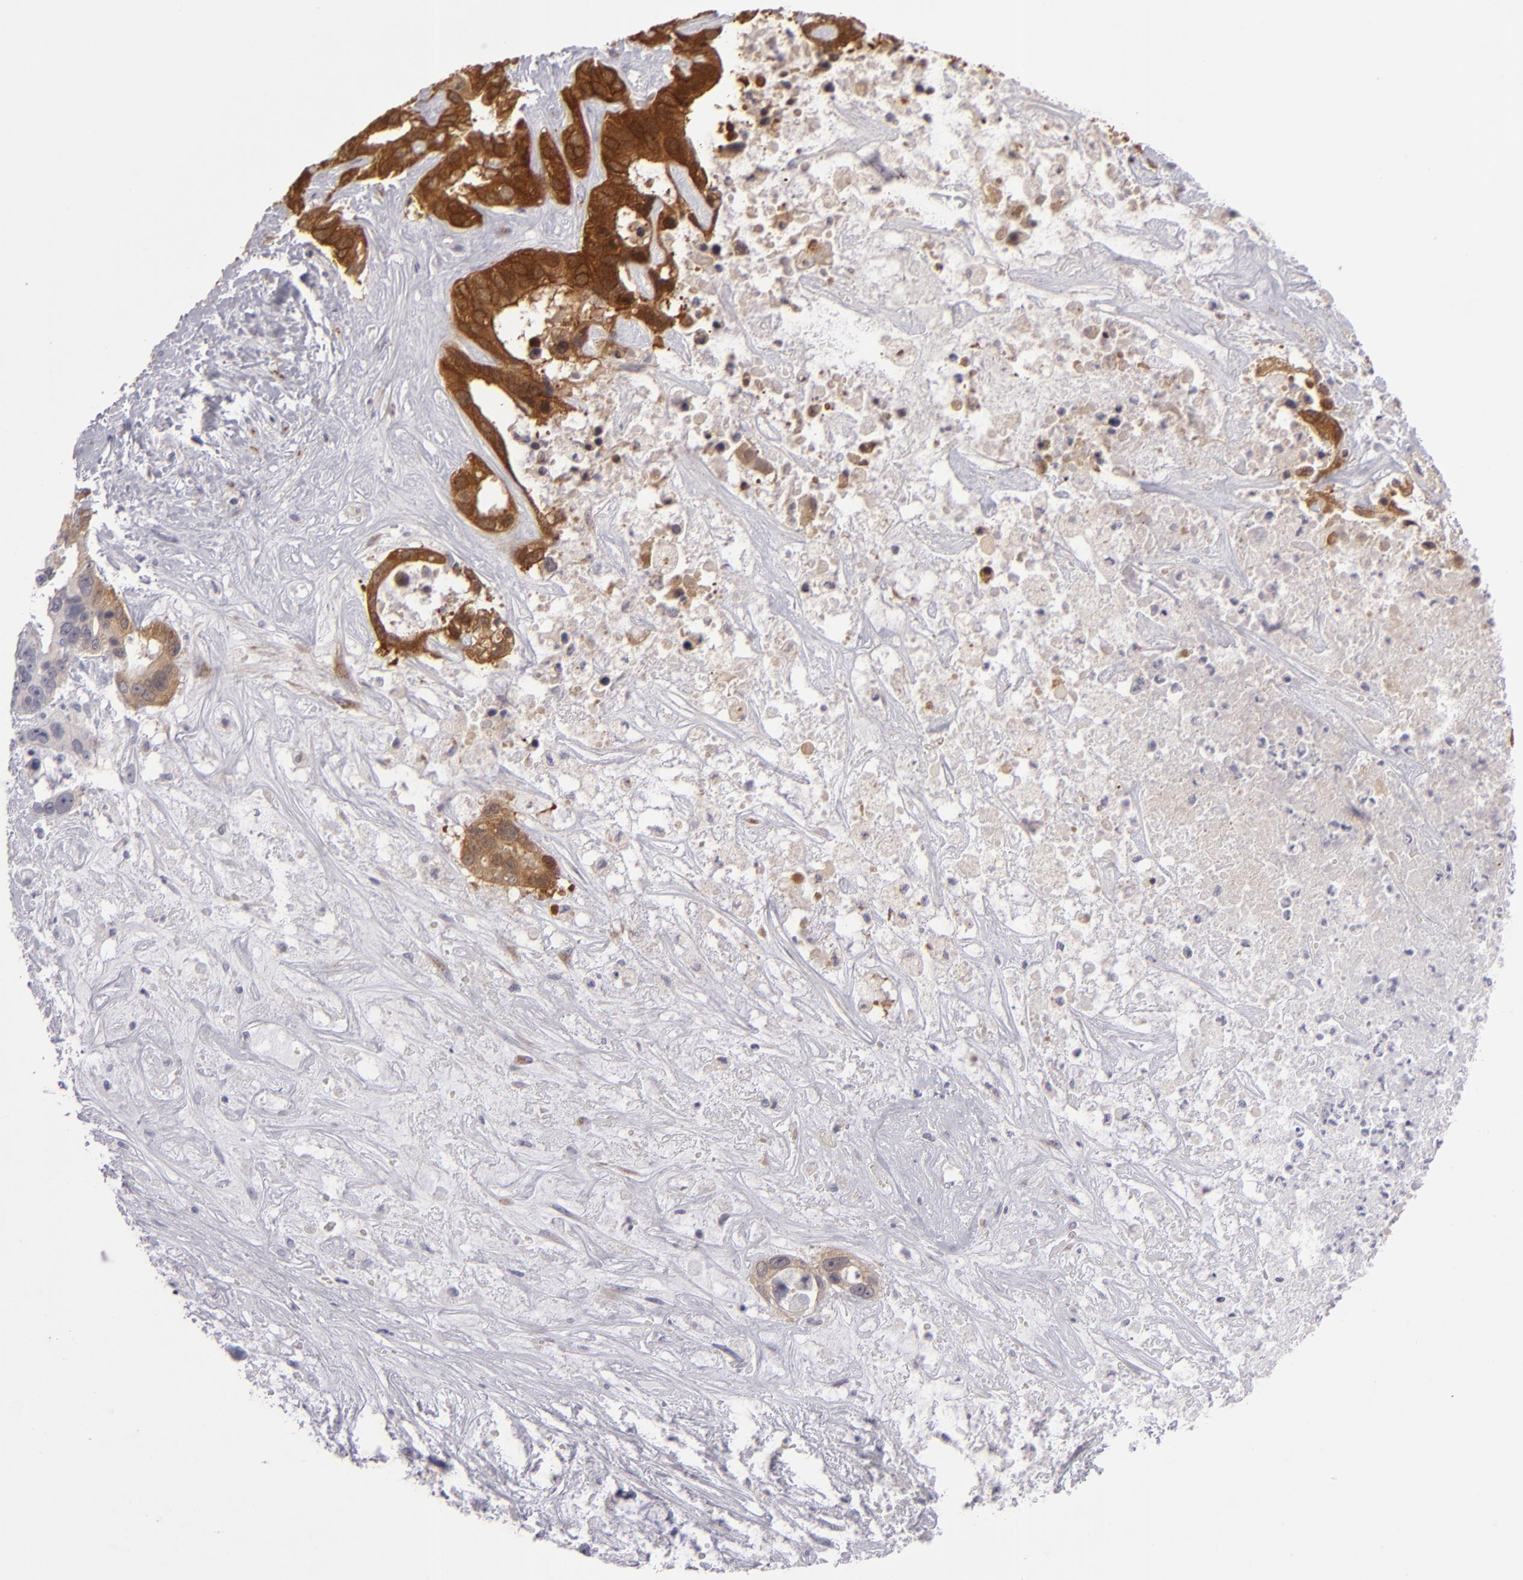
{"staining": {"intensity": "strong", "quantity": ">75%", "location": "cytoplasmic/membranous"}, "tissue": "liver cancer", "cell_type": "Tumor cells", "image_type": "cancer", "snomed": [{"axis": "morphology", "description": "Cholangiocarcinoma"}, {"axis": "topography", "description": "Liver"}], "caption": "A brown stain labels strong cytoplasmic/membranous expression of a protein in human liver cancer (cholangiocarcinoma) tumor cells. Nuclei are stained in blue.", "gene": "SH2D4A", "patient": {"sex": "female", "age": 65}}